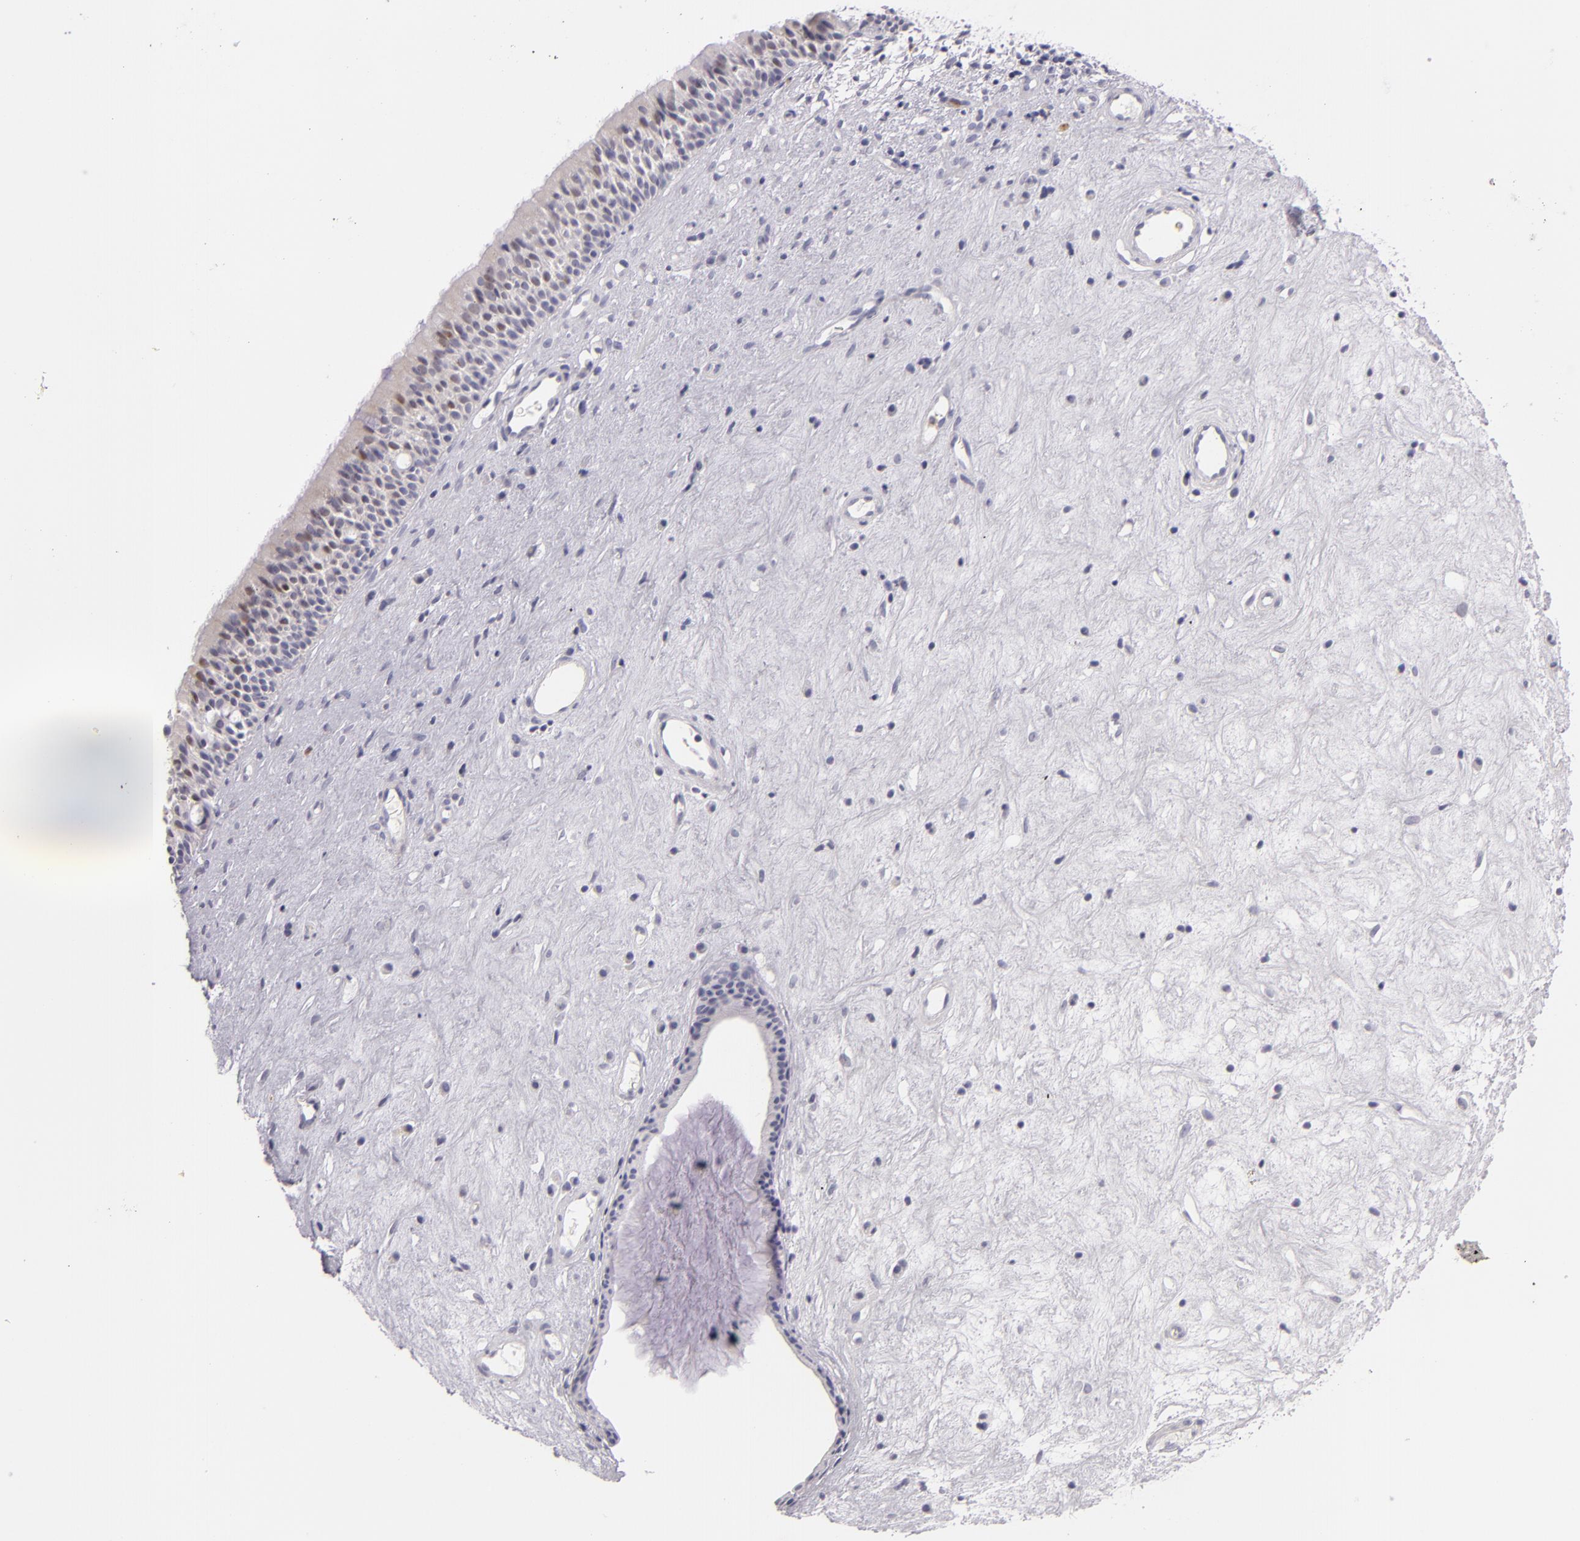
{"staining": {"intensity": "moderate", "quantity": "<25%", "location": "nuclear"}, "tissue": "nasopharynx", "cell_type": "Respiratory epithelial cells", "image_type": "normal", "snomed": [{"axis": "morphology", "description": "Normal tissue, NOS"}, {"axis": "topography", "description": "Nasopharynx"}], "caption": "The micrograph shows staining of normal nasopharynx, revealing moderate nuclear protein staining (brown color) within respiratory epithelial cells. (DAB (3,3'-diaminobenzidine) IHC, brown staining for protein, blue staining for nuclei).", "gene": "FAM181A", "patient": {"sex": "female", "age": 78}}